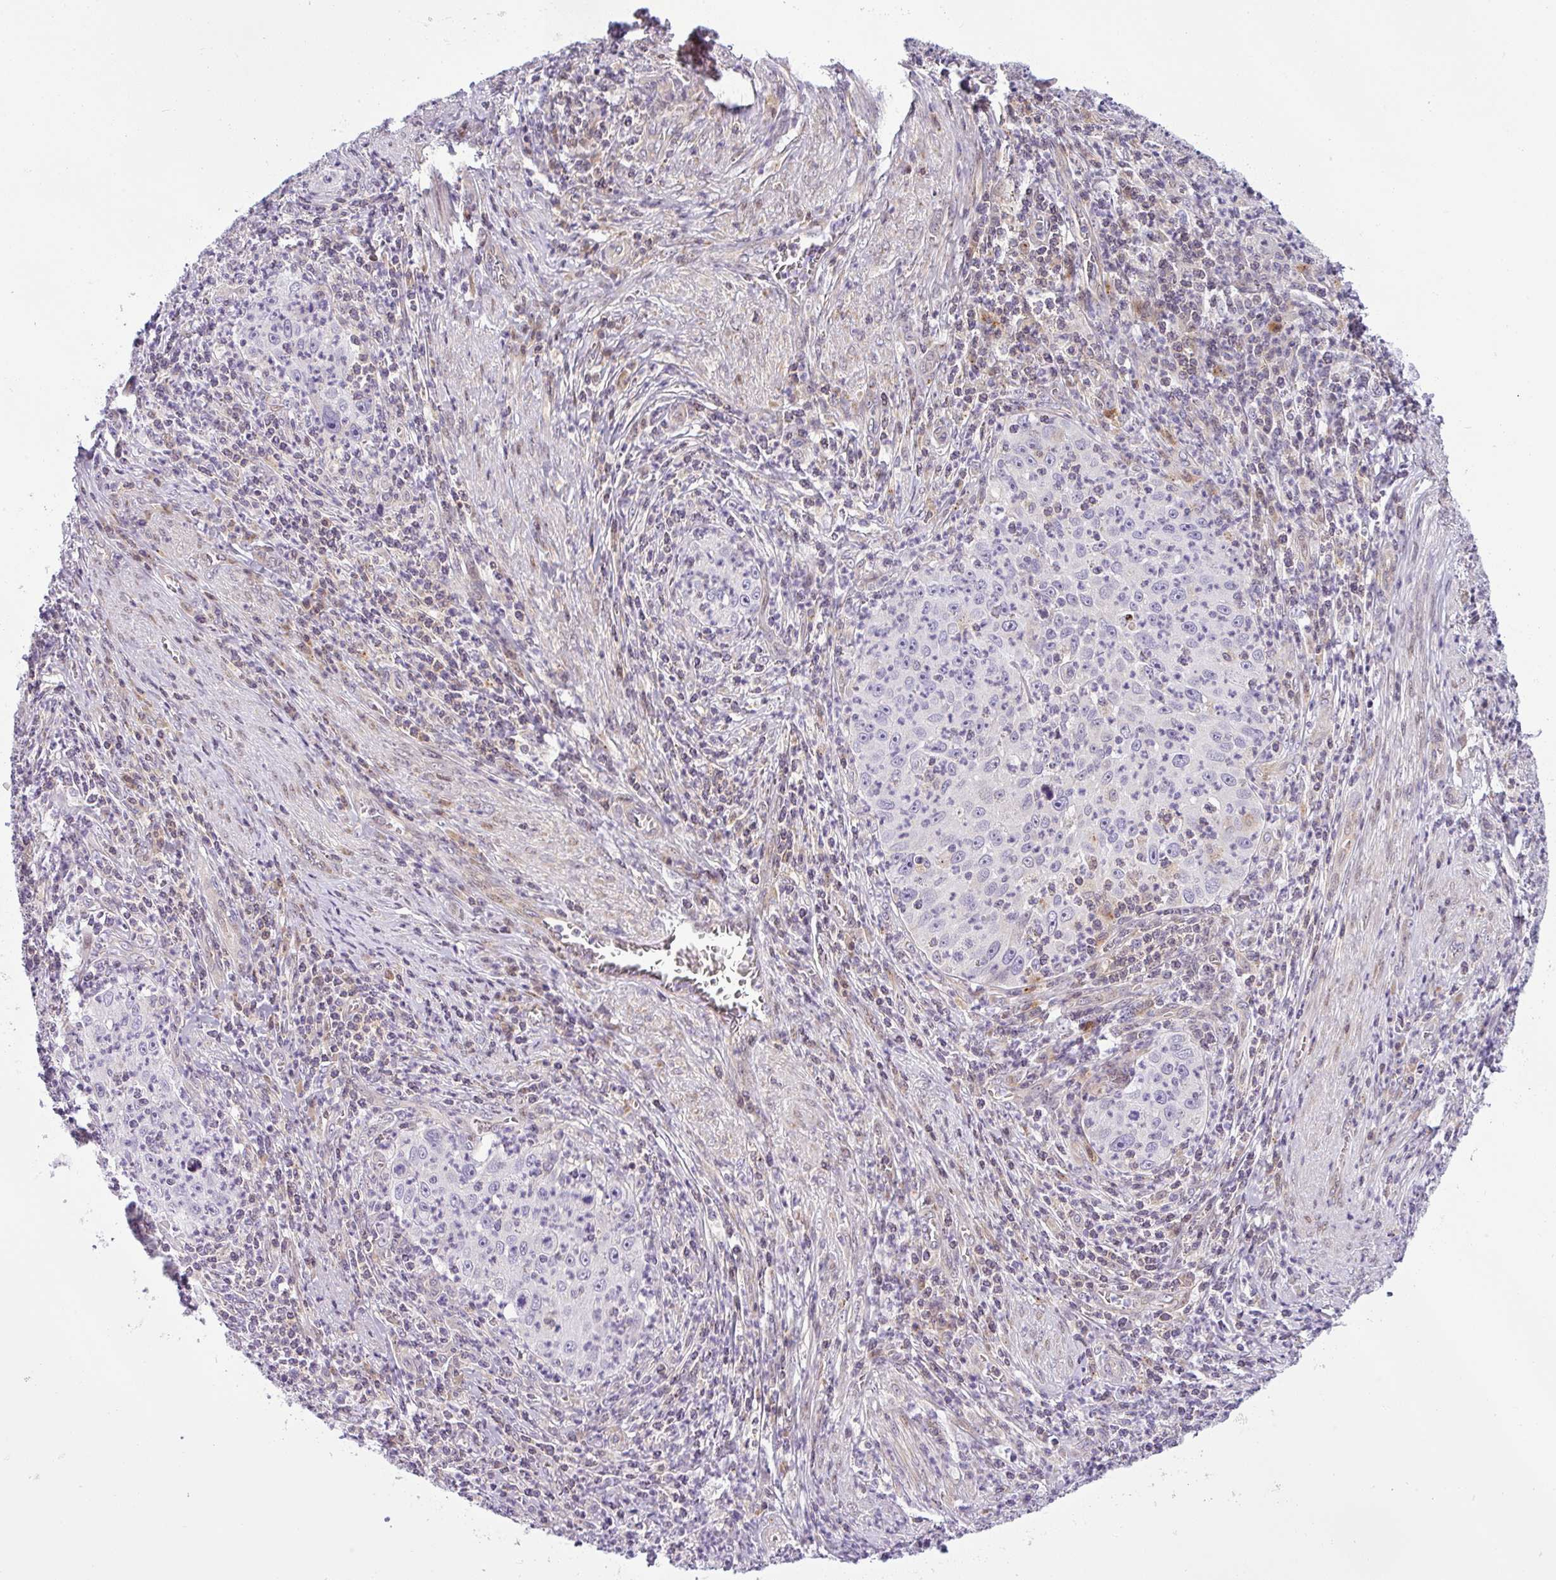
{"staining": {"intensity": "negative", "quantity": "none", "location": "none"}, "tissue": "cervical cancer", "cell_type": "Tumor cells", "image_type": "cancer", "snomed": [{"axis": "morphology", "description": "Squamous cell carcinoma, NOS"}, {"axis": "topography", "description": "Cervix"}], "caption": "Micrograph shows no significant protein positivity in tumor cells of cervical cancer (squamous cell carcinoma).", "gene": "NDUFB2", "patient": {"sex": "female", "age": 30}}